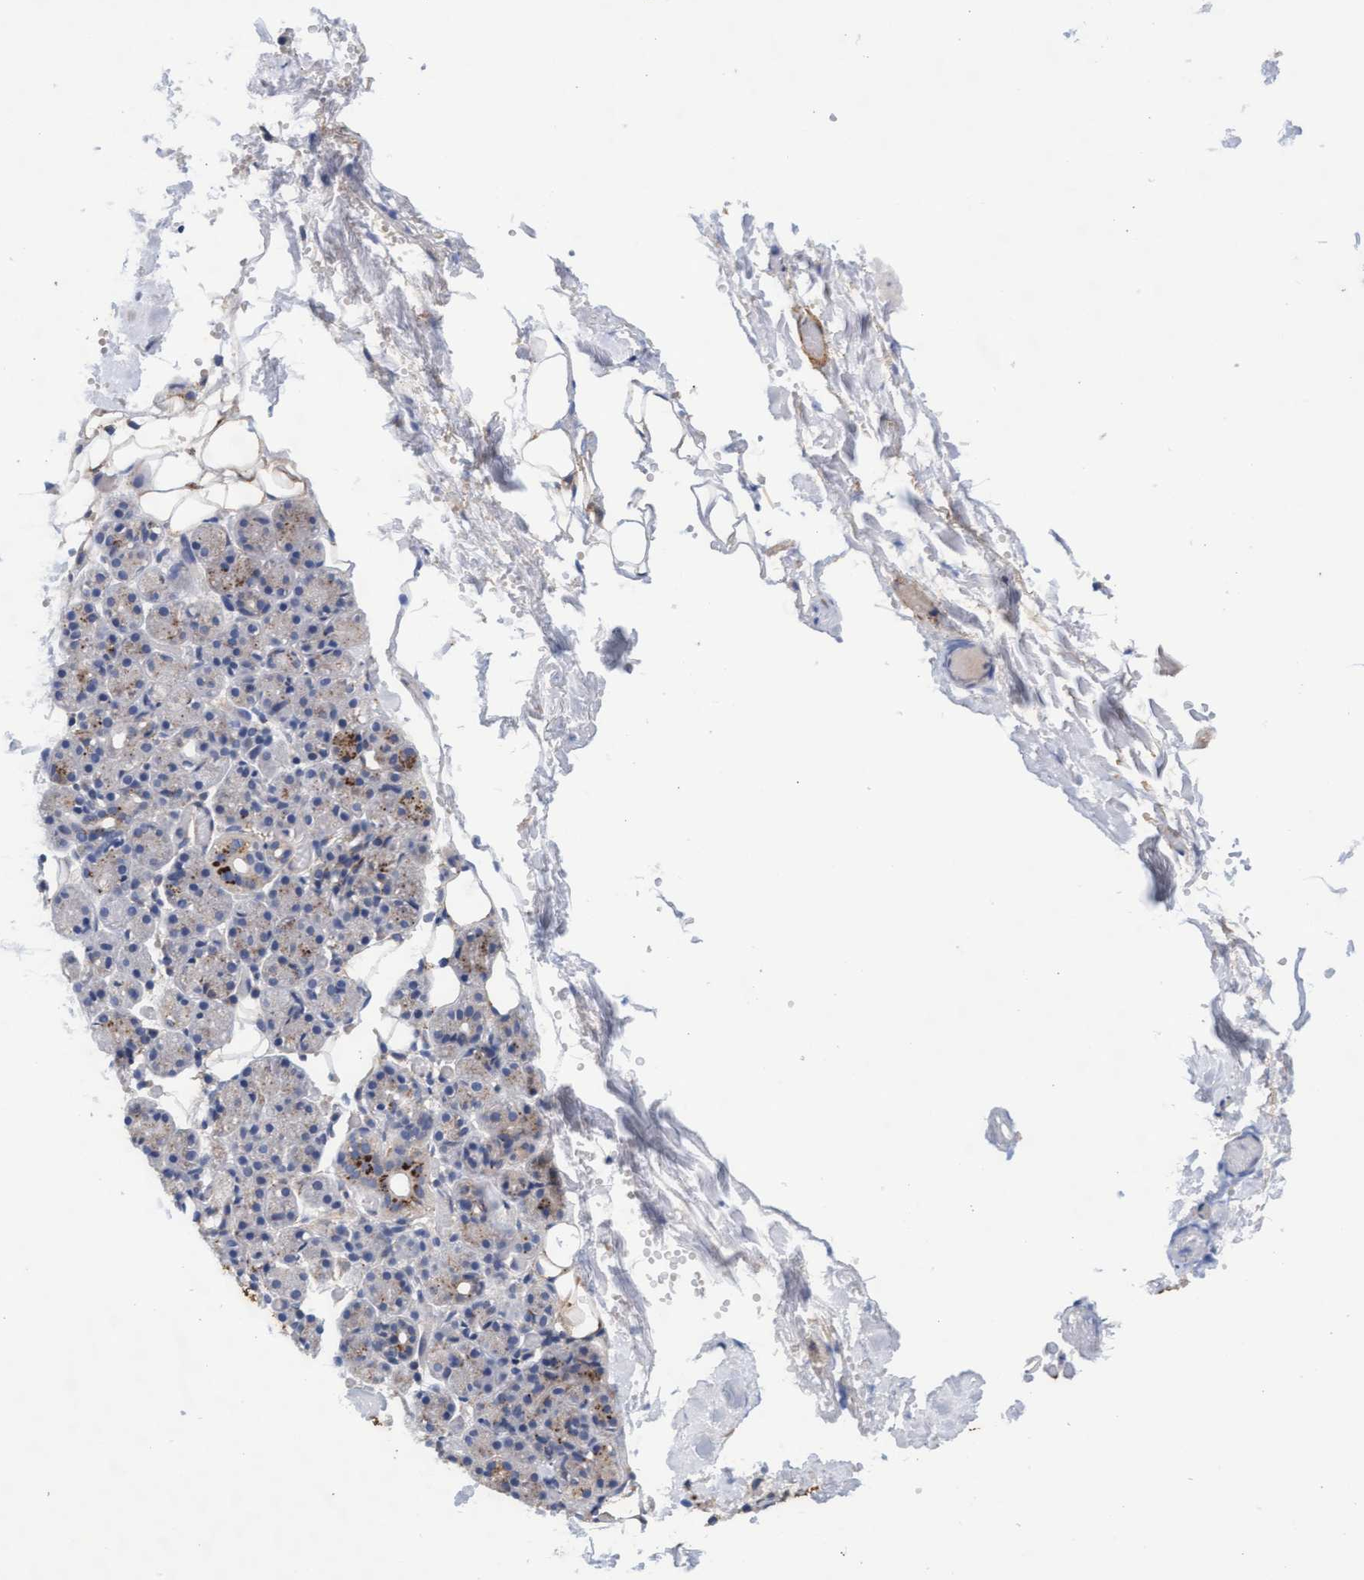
{"staining": {"intensity": "moderate", "quantity": "<25%", "location": "cytoplasmic/membranous"}, "tissue": "salivary gland", "cell_type": "Glandular cells", "image_type": "normal", "snomed": [{"axis": "morphology", "description": "Normal tissue, NOS"}, {"axis": "topography", "description": "Salivary gland"}], "caption": "Immunohistochemistry staining of normal salivary gland, which shows low levels of moderate cytoplasmic/membranous expression in approximately <25% of glandular cells indicating moderate cytoplasmic/membranous protein positivity. The staining was performed using DAB (brown) for protein detection and nuclei were counterstained in hematoxylin (blue).", "gene": "CPQ", "patient": {"sex": "male", "age": 63}}